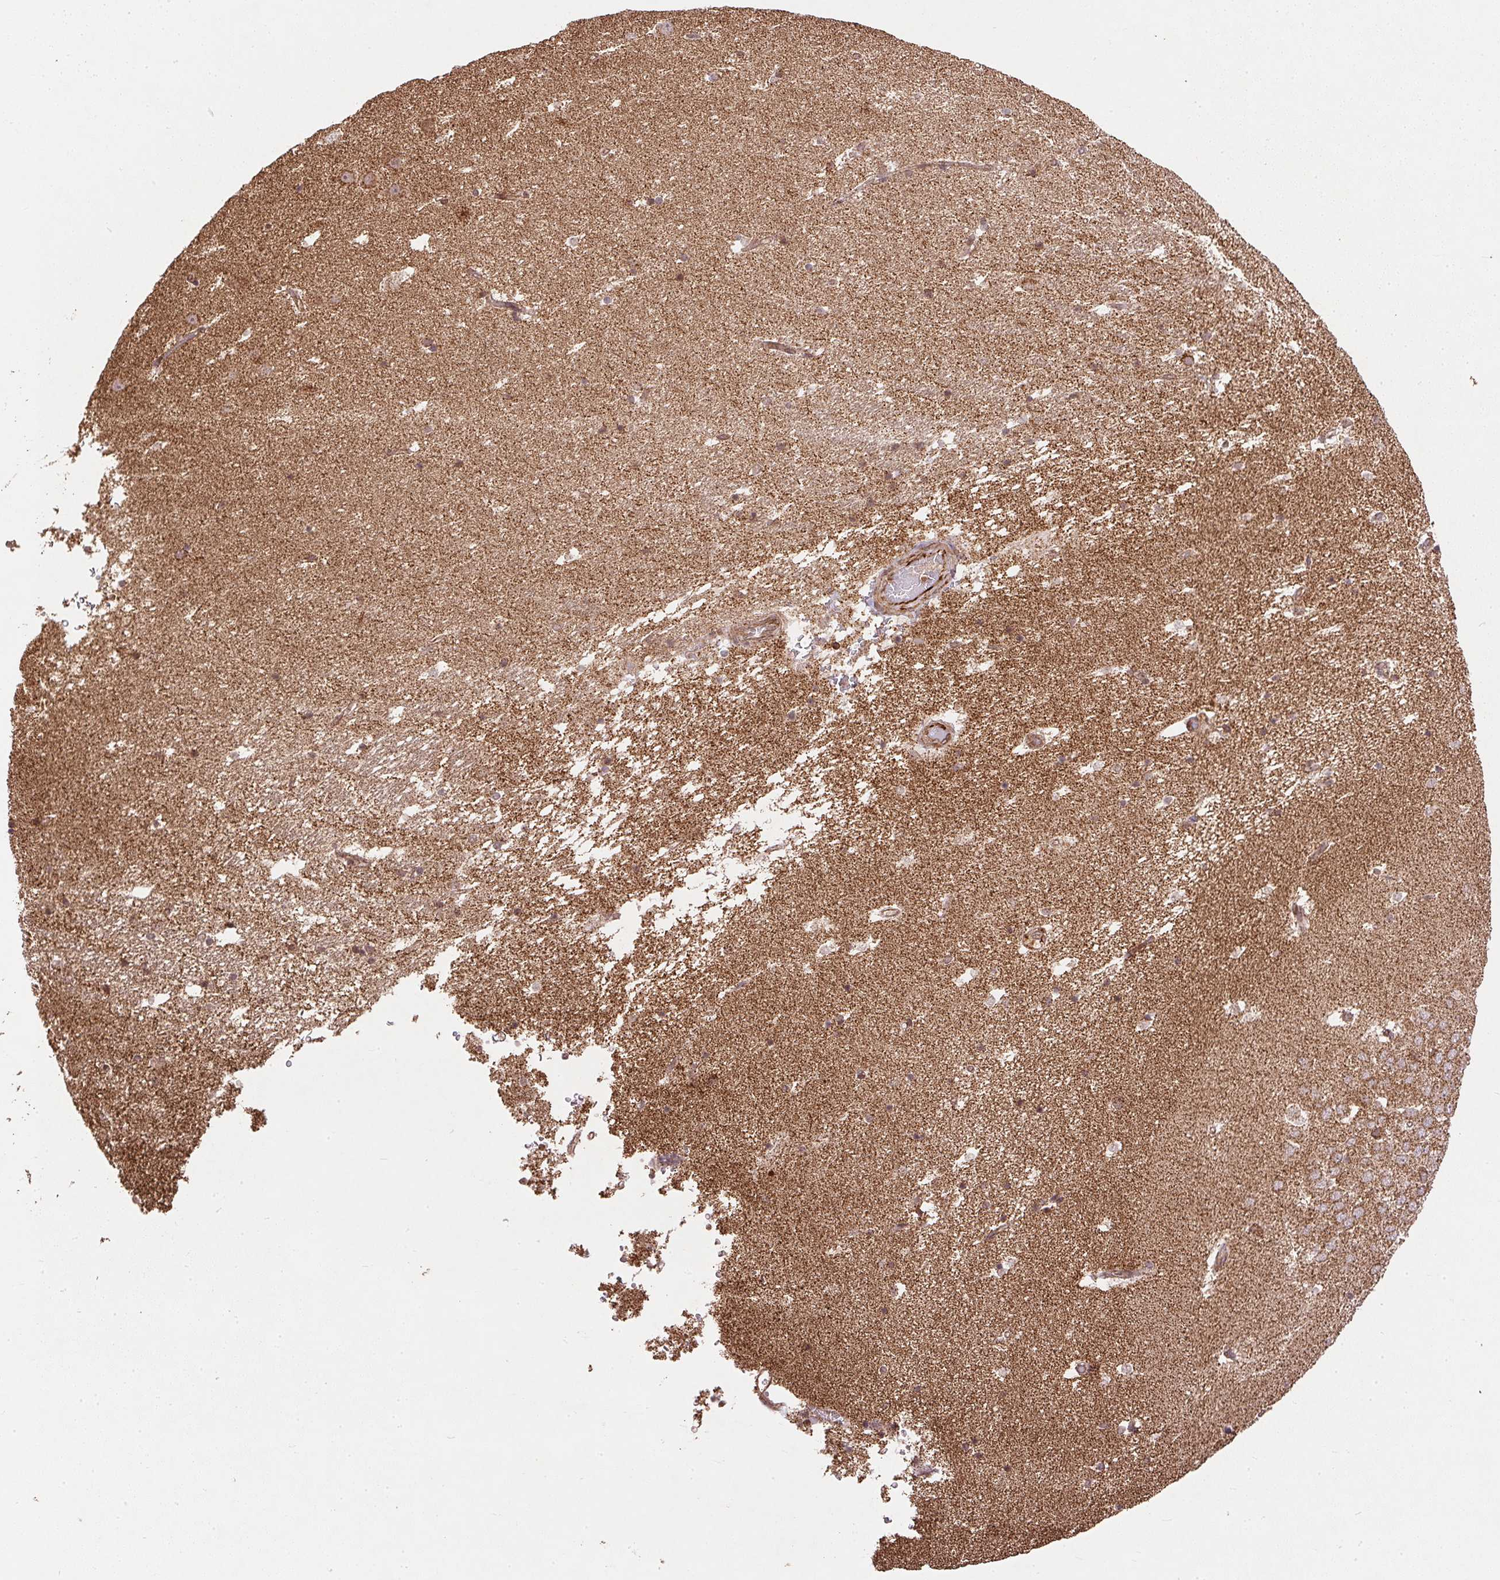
{"staining": {"intensity": "moderate", "quantity": "<25%", "location": "cytoplasmic/membranous"}, "tissue": "hippocampus", "cell_type": "Glial cells", "image_type": "normal", "snomed": [{"axis": "morphology", "description": "Normal tissue, NOS"}, {"axis": "topography", "description": "Hippocampus"}], "caption": "Protein expression analysis of unremarkable hippocampus demonstrates moderate cytoplasmic/membranous expression in about <25% of glial cells.", "gene": "SPRED2", "patient": {"sex": "male", "age": 58}}